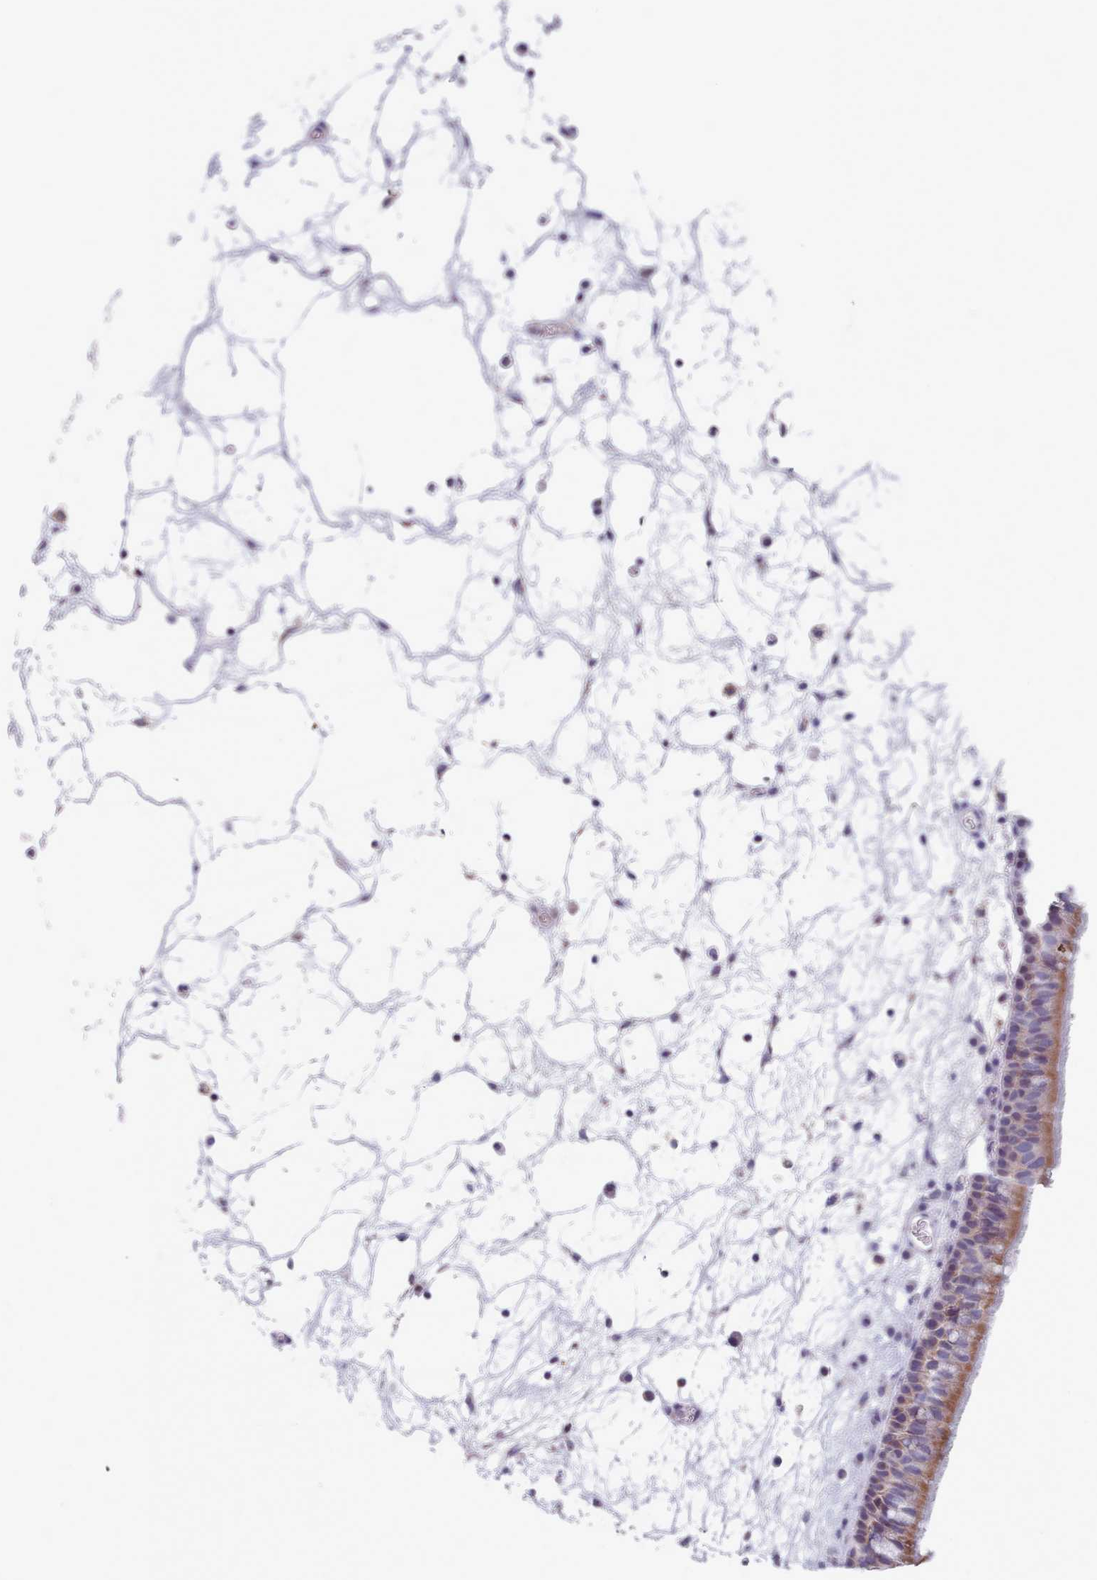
{"staining": {"intensity": "moderate", "quantity": ">75%", "location": "cytoplasmic/membranous"}, "tissue": "nasopharynx", "cell_type": "Respiratory epithelial cells", "image_type": "normal", "snomed": [{"axis": "morphology", "description": "Normal tissue, NOS"}, {"axis": "morphology", "description": "Inflammation, NOS"}, {"axis": "morphology", "description": "Malignant melanoma, Metastatic site"}, {"axis": "topography", "description": "Nasopharynx"}], "caption": "Protein staining exhibits moderate cytoplasmic/membranous expression in approximately >75% of respiratory epithelial cells in benign nasopharynx. (Stains: DAB (3,3'-diaminobenzidine) in brown, nuclei in blue, Microscopy: brightfield microscopy at high magnification).", "gene": "FAM170B", "patient": {"sex": "male", "age": 70}}